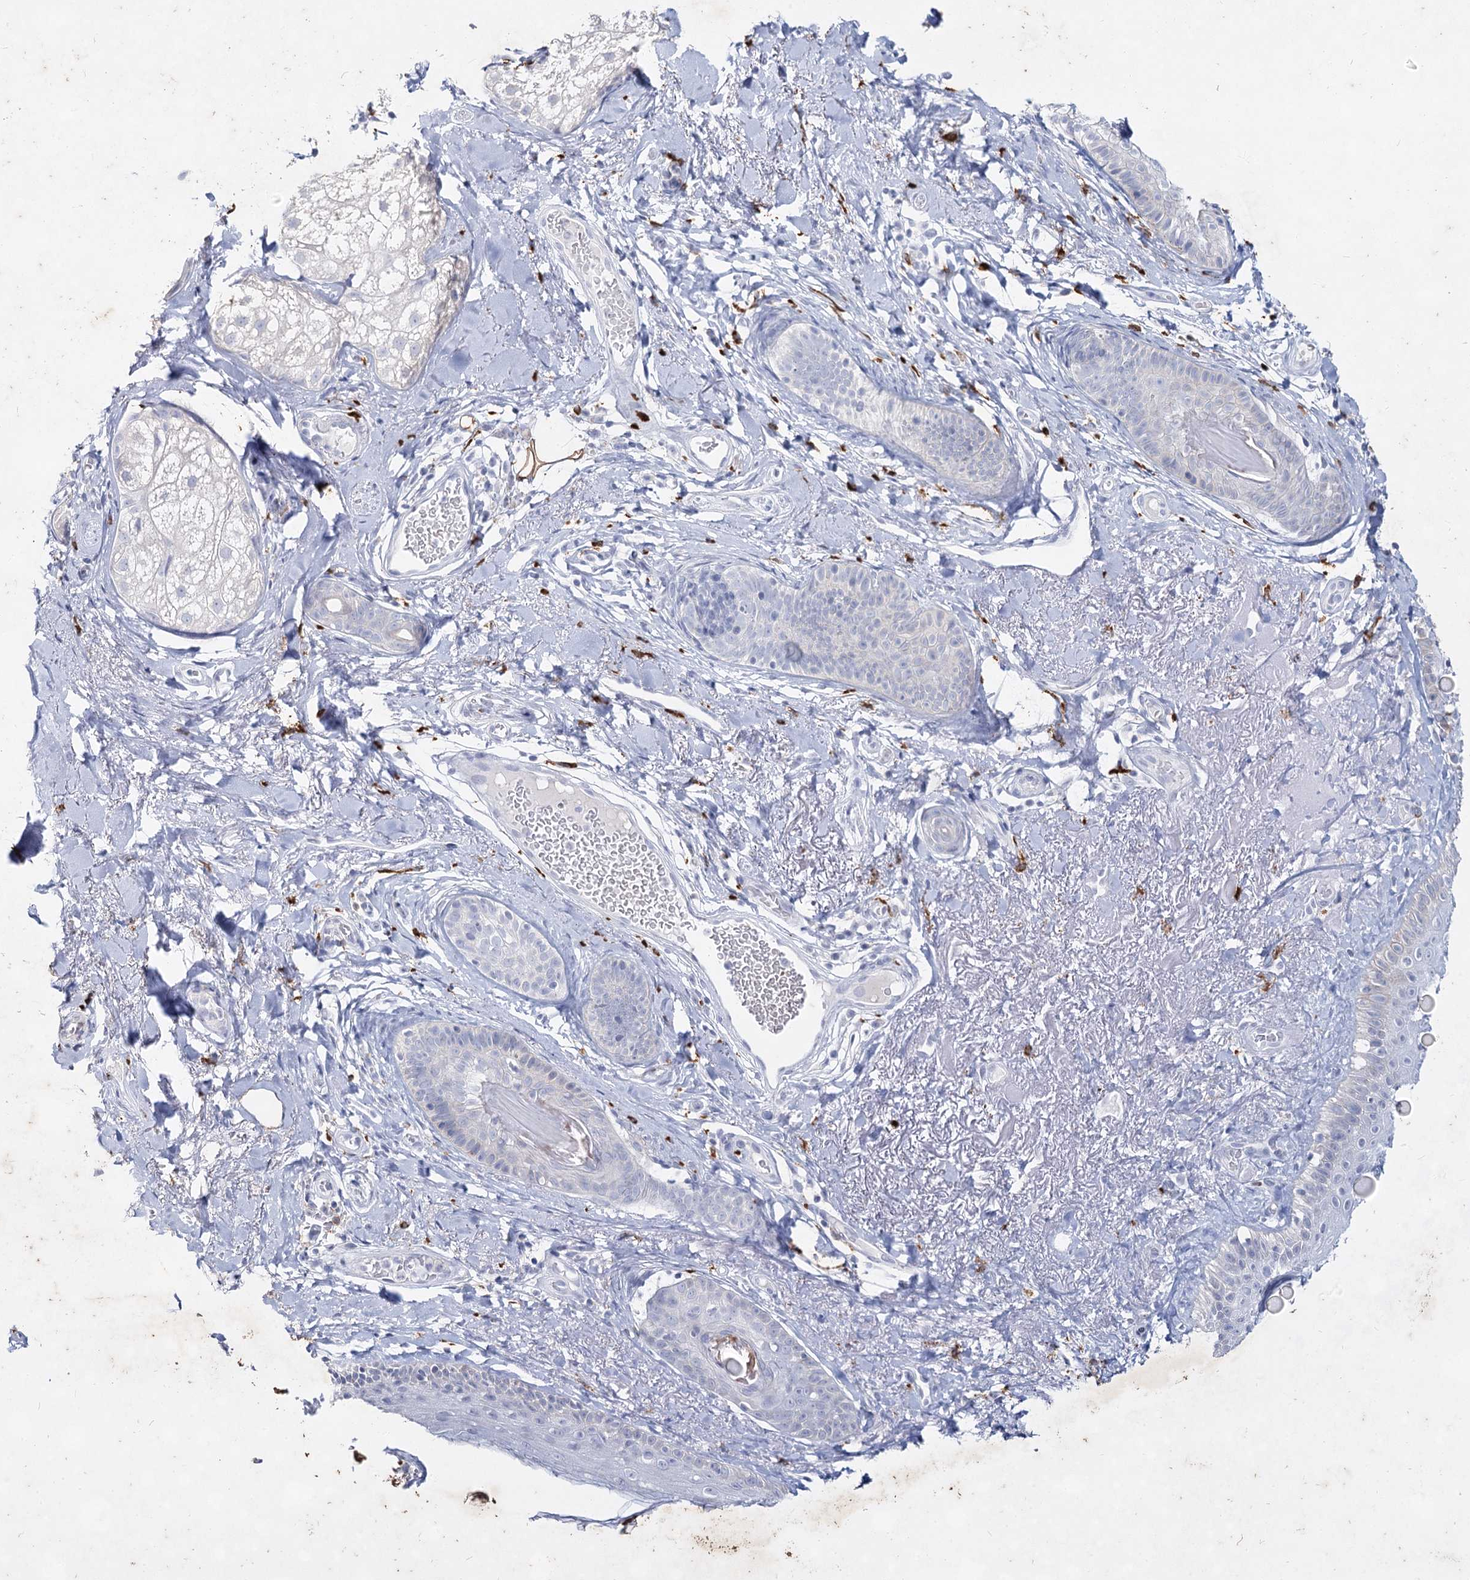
{"staining": {"intensity": "negative", "quantity": "none", "location": "none"}, "tissue": "skin cancer", "cell_type": "Tumor cells", "image_type": "cancer", "snomed": [{"axis": "morphology", "description": "Basal cell carcinoma"}, {"axis": "topography", "description": "Skin"}], "caption": "Protein analysis of basal cell carcinoma (skin) demonstrates no significant staining in tumor cells. (DAB IHC visualized using brightfield microscopy, high magnification).", "gene": "CCDC73", "patient": {"sex": "male", "age": 62}}